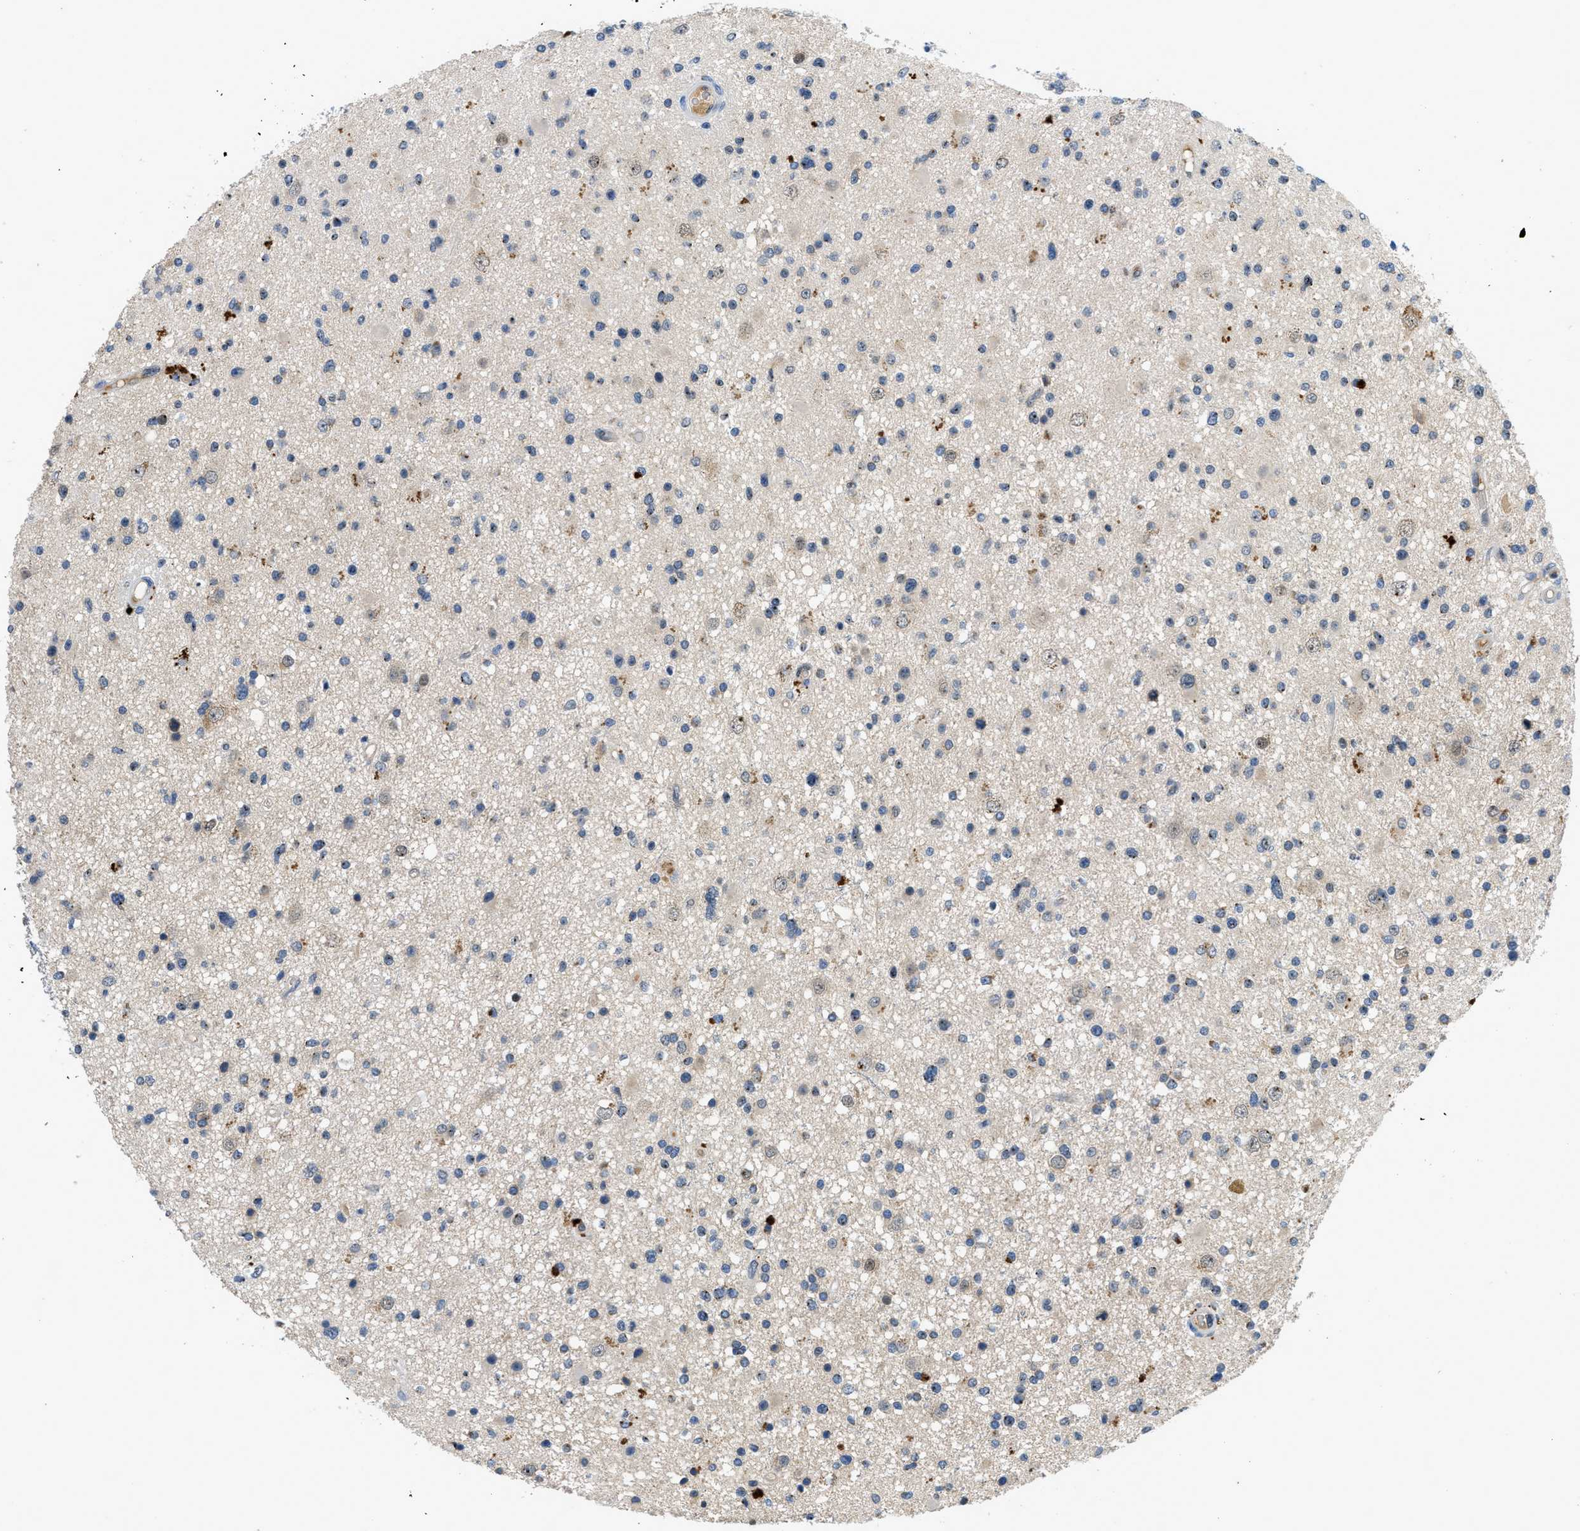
{"staining": {"intensity": "weak", "quantity": "<25%", "location": "cytoplasmic/membranous"}, "tissue": "glioma", "cell_type": "Tumor cells", "image_type": "cancer", "snomed": [{"axis": "morphology", "description": "Glioma, malignant, High grade"}, {"axis": "topography", "description": "Brain"}], "caption": "The histopathology image shows no significant positivity in tumor cells of high-grade glioma (malignant). (Stains: DAB immunohistochemistry (IHC) with hematoxylin counter stain, Microscopy: brightfield microscopy at high magnification).", "gene": "PNKD", "patient": {"sex": "male", "age": 33}}